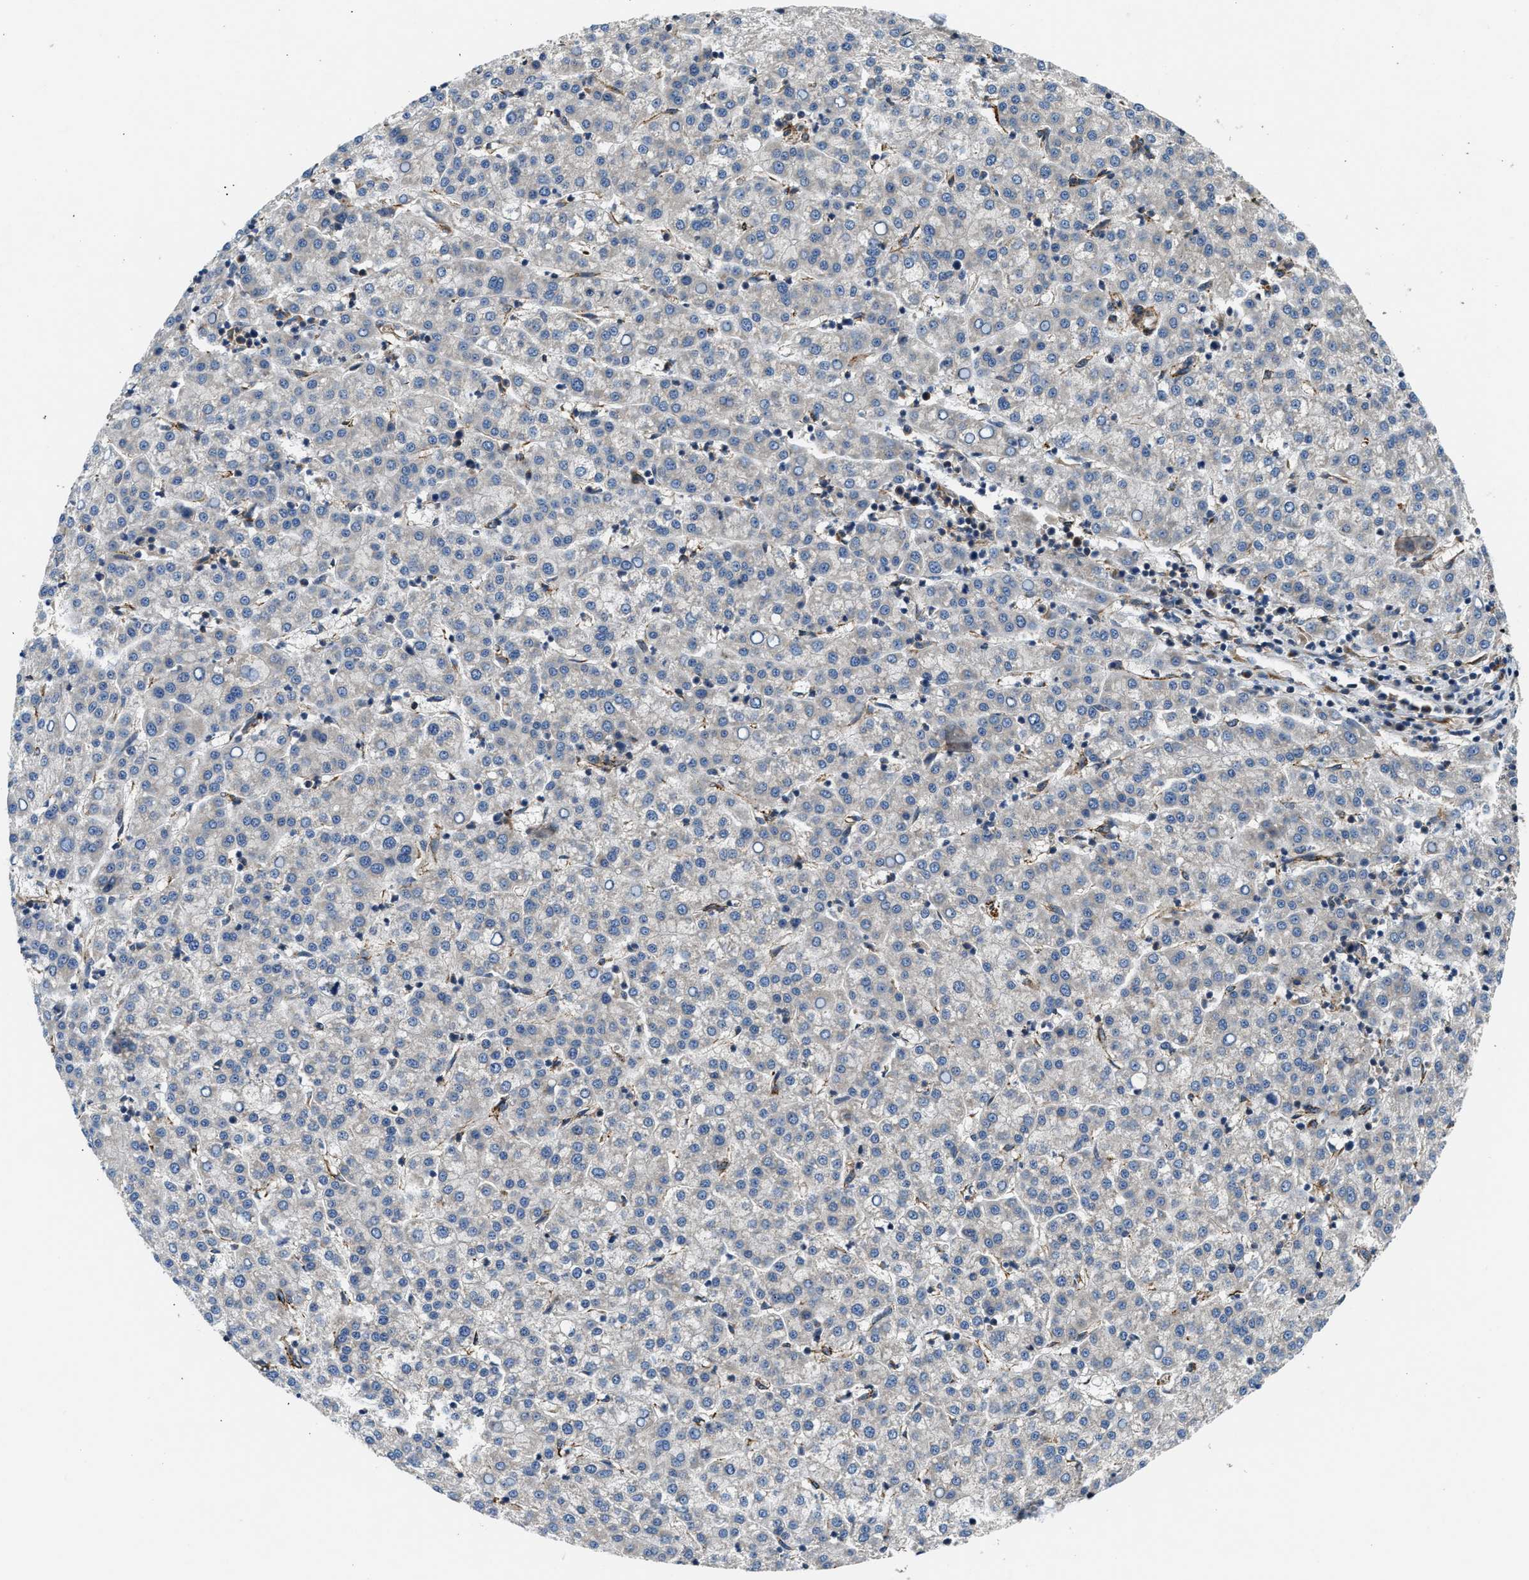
{"staining": {"intensity": "negative", "quantity": "none", "location": "none"}, "tissue": "liver cancer", "cell_type": "Tumor cells", "image_type": "cancer", "snomed": [{"axis": "morphology", "description": "Carcinoma, Hepatocellular, NOS"}, {"axis": "topography", "description": "Liver"}], "caption": "This is an immunohistochemistry image of liver cancer (hepatocellular carcinoma). There is no positivity in tumor cells.", "gene": "PNPLA8", "patient": {"sex": "female", "age": 58}}